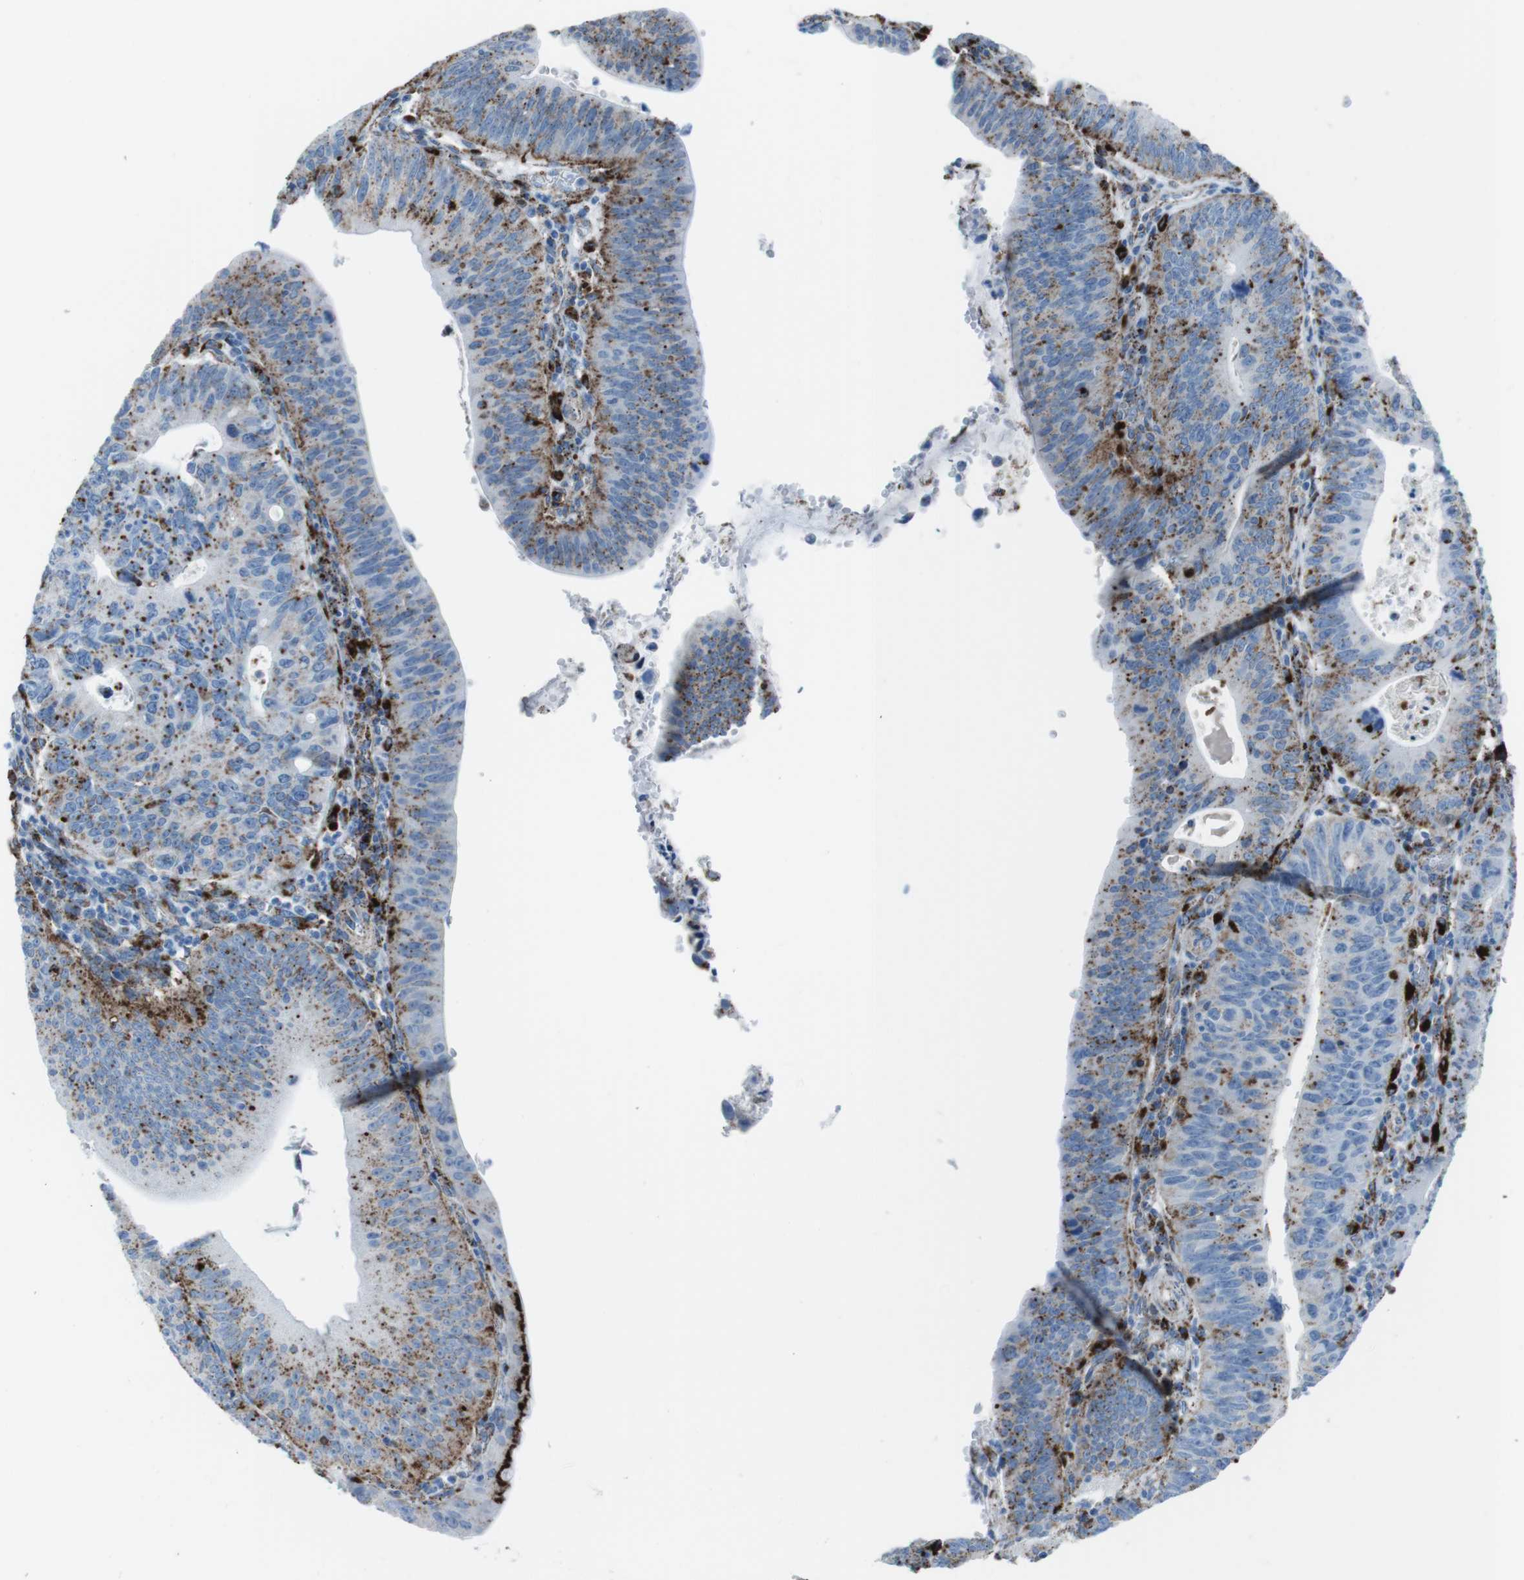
{"staining": {"intensity": "moderate", "quantity": ">75%", "location": "cytoplasmic/membranous"}, "tissue": "stomach cancer", "cell_type": "Tumor cells", "image_type": "cancer", "snomed": [{"axis": "morphology", "description": "Adenocarcinoma, NOS"}, {"axis": "topography", "description": "Stomach"}], "caption": "High-power microscopy captured an IHC micrograph of stomach adenocarcinoma, revealing moderate cytoplasmic/membranous positivity in about >75% of tumor cells.", "gene": "SCARB2", "patient": {"sex": "male", "age": 59}}